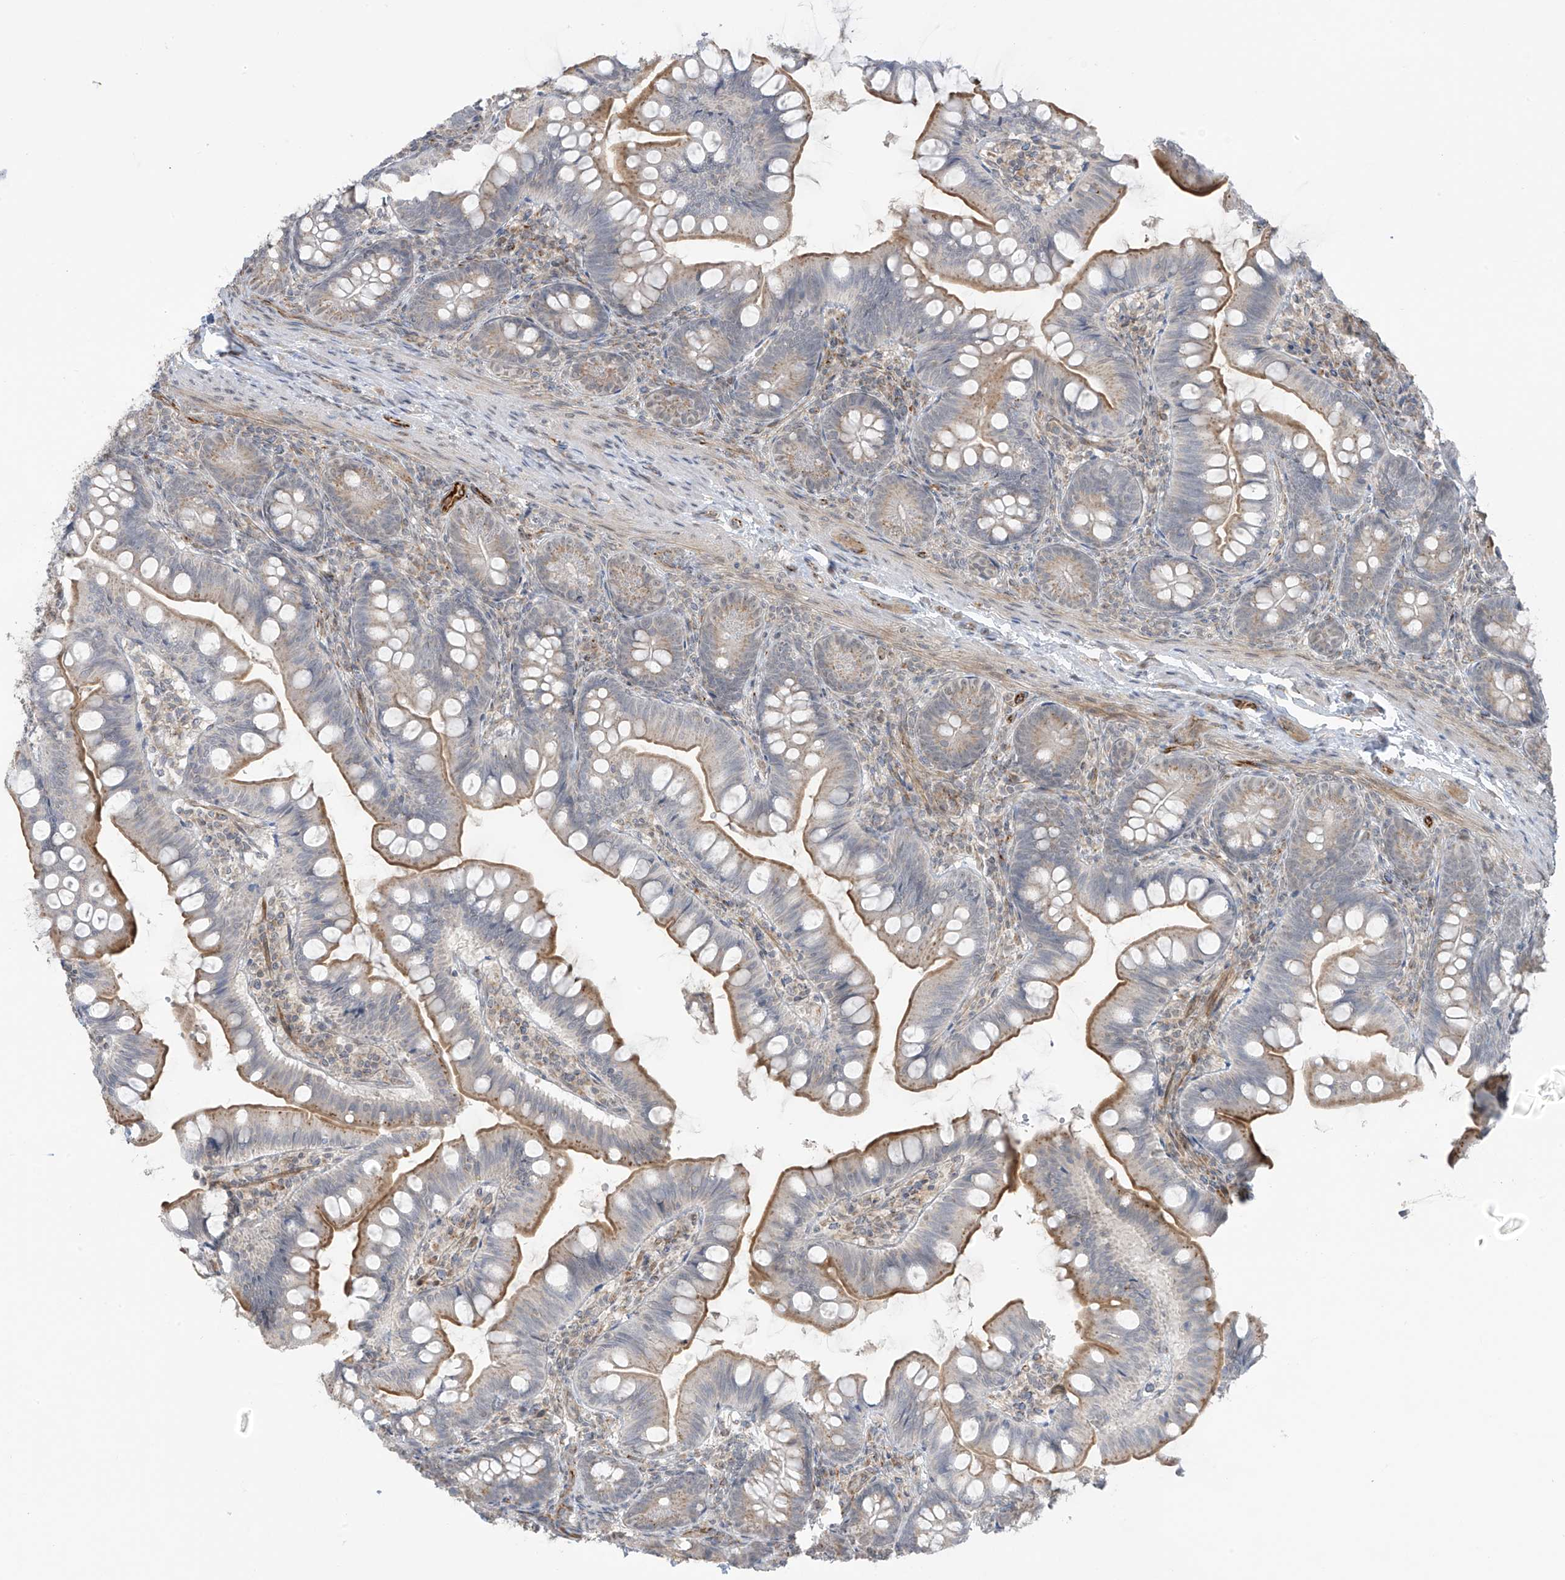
{"staining": {"intensity": "moderate", "quantity": ">75%", "location": "cytoplasmic/membranous"}, "tissue": "small intestine", "cell_type": "Glandular cells", "image_type": "normal", "snomed": [{"axis": "morphology", "description": "Normal tissue, NOS"}, {"axis": "topography", "description": "Small intestine"}], "caption": "This micrograph reveals immunohistochemistry staining of normal small intestine, with medium moderate cytoplasmic/membranous positivity in about >75% of glandular cells.", "gene": "HS6ST2", "patient": {"sex": "male", "age": 7}}